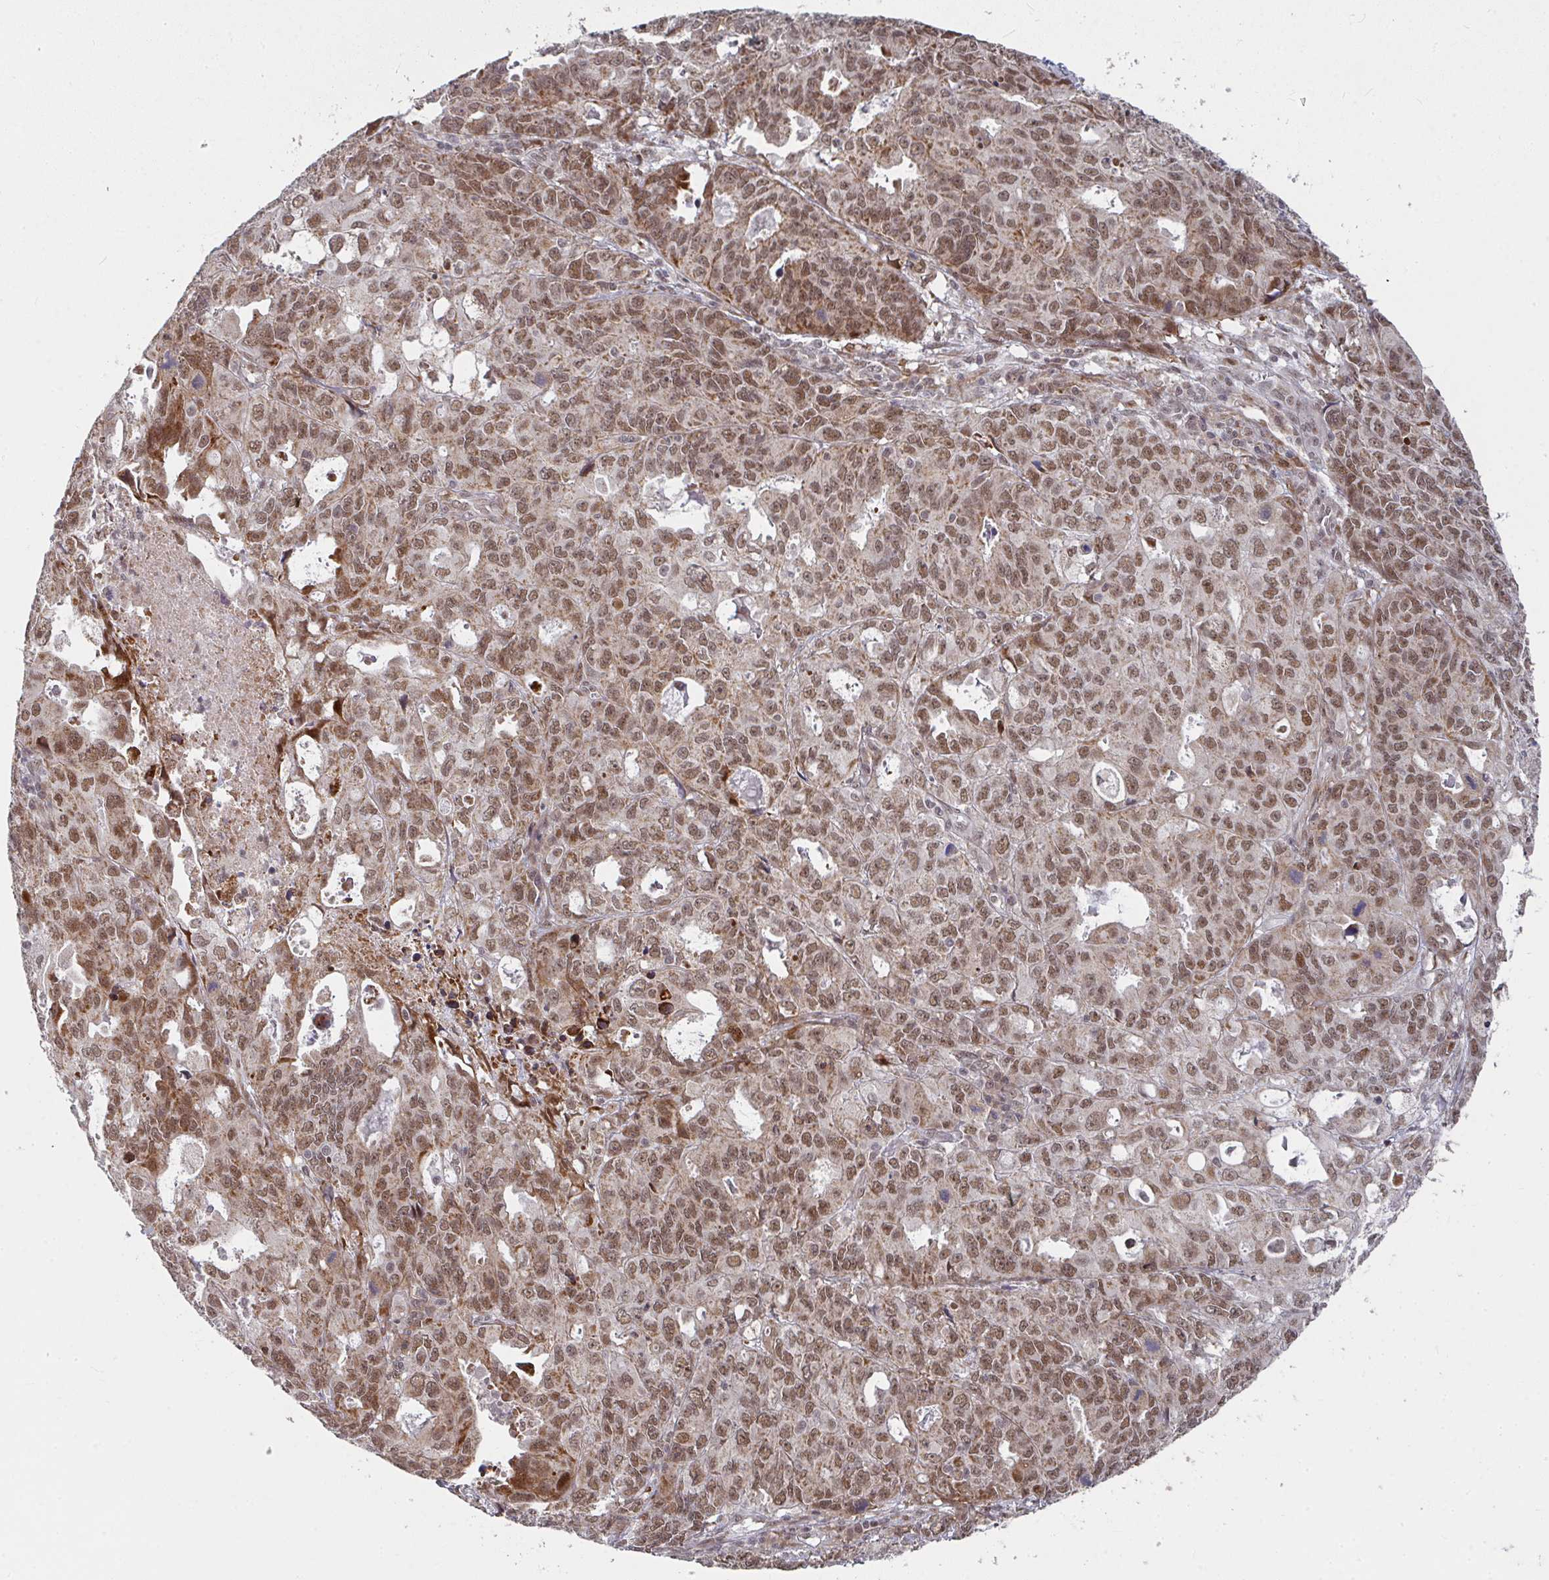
{"staining": {"intensity": "moderate", "quantity": ">75%", "location": "nuclear"}, "tissue": "endometrial cancer", "cell_type": "Tumor cells", "image_type": "cancer", "snomed": [{"axis": "morphology", "description": "Adenocarcinoma, NOS"}, {"axis": "topography", "description": "Uterus"}], "caption": "IHC staining of endometrial cancer (adenocarcinoma), which demonstrates medium levels of moderate nuclear expression in approximately >75% of tumor cells indicating moderate nuclear protein positivity. The staining was performed using DAB (3,3'-diaminobenzidine) (brown) for protein detection and nuclei were counterstained in hematoxylin (blue).", "gene": "RBBP5", "patient": {"sex": "female", "age": 79}}